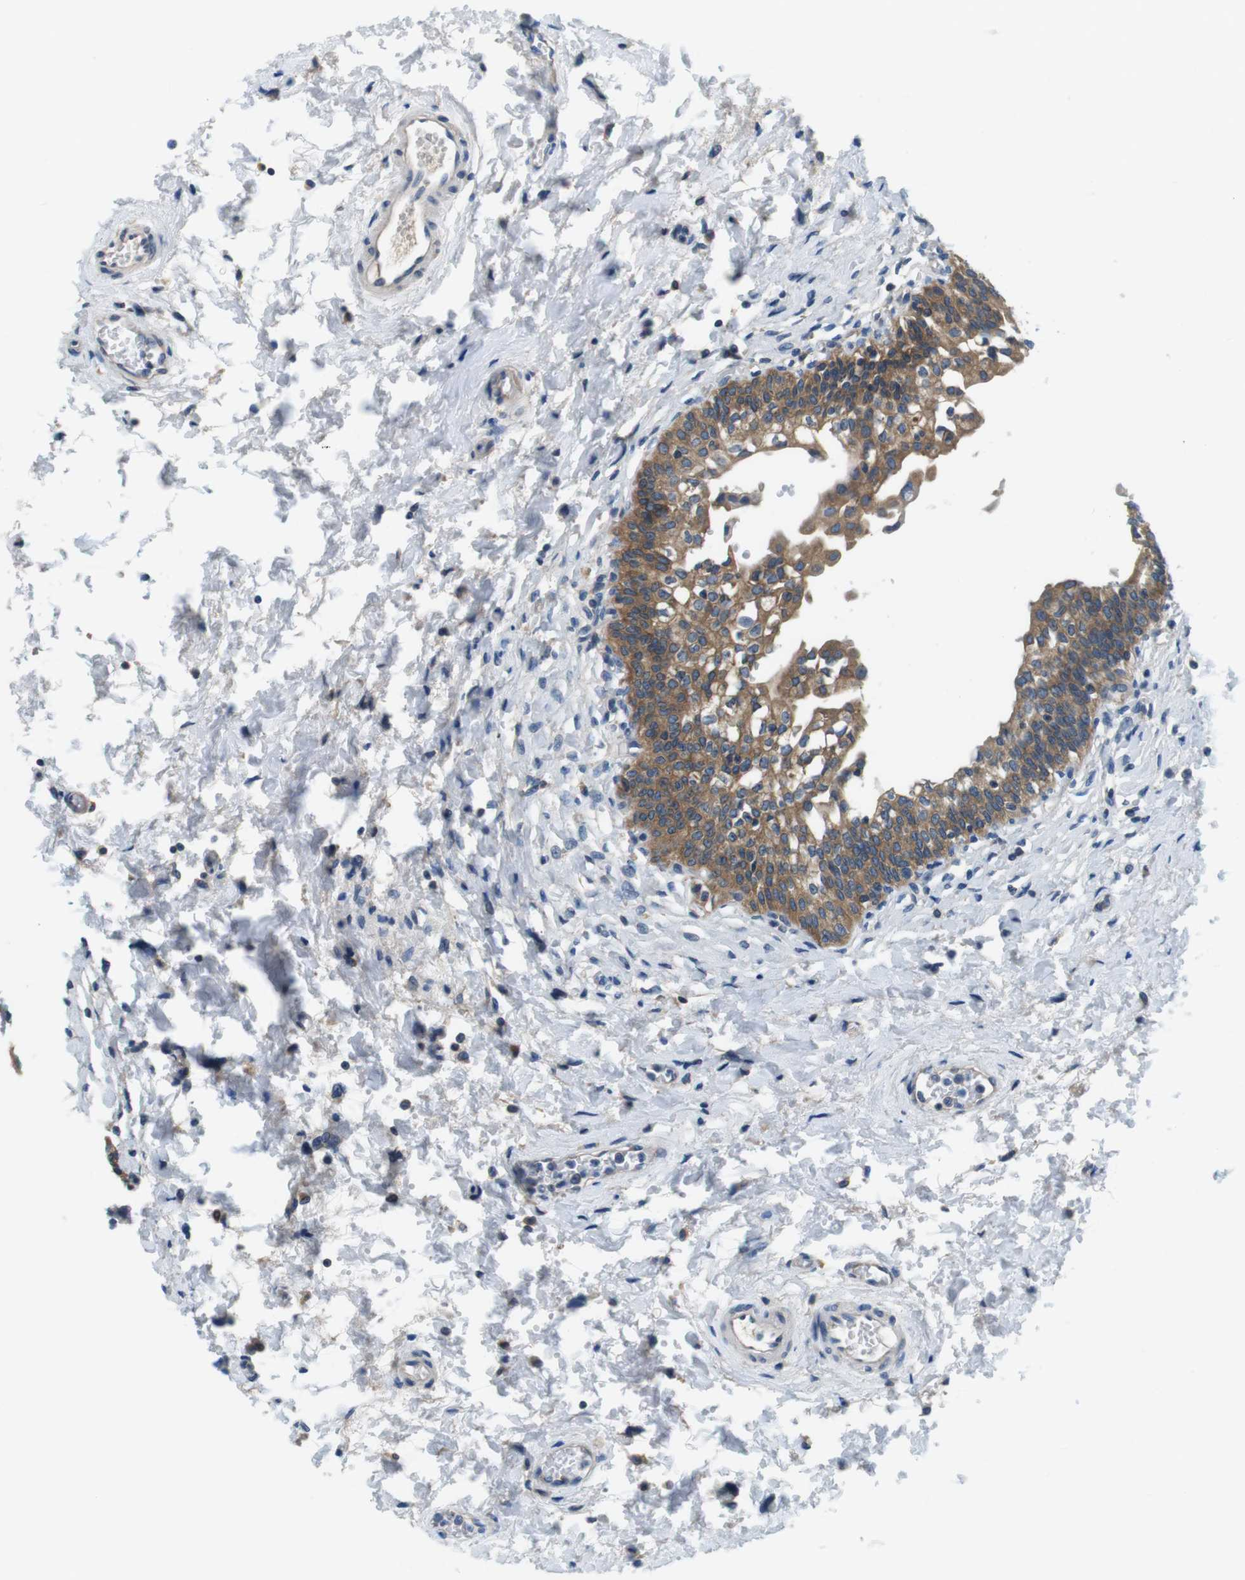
{"staining": {"intensity": "moderate", "quantity": ">75%", "location": "cytoplasmic/membranous"}, "tissue": "urinary bladder", "cell_type": "Urothelial cells", "image_type": "normal", "snomed": [{"axis": "morphology", "description": "Normal tissue, NOS"}, {"axis": "topography", "description": "Urinary bladder"}], "caption": "A histopathology image showing moderate cytoplasmic/membranous staining in about >75% of urothelial cells in benign urinary bladder, as visualized by brown immunohistochemical staining.", "gene": "DENND4C", "patient": {"sex": "male", "age": 55}}